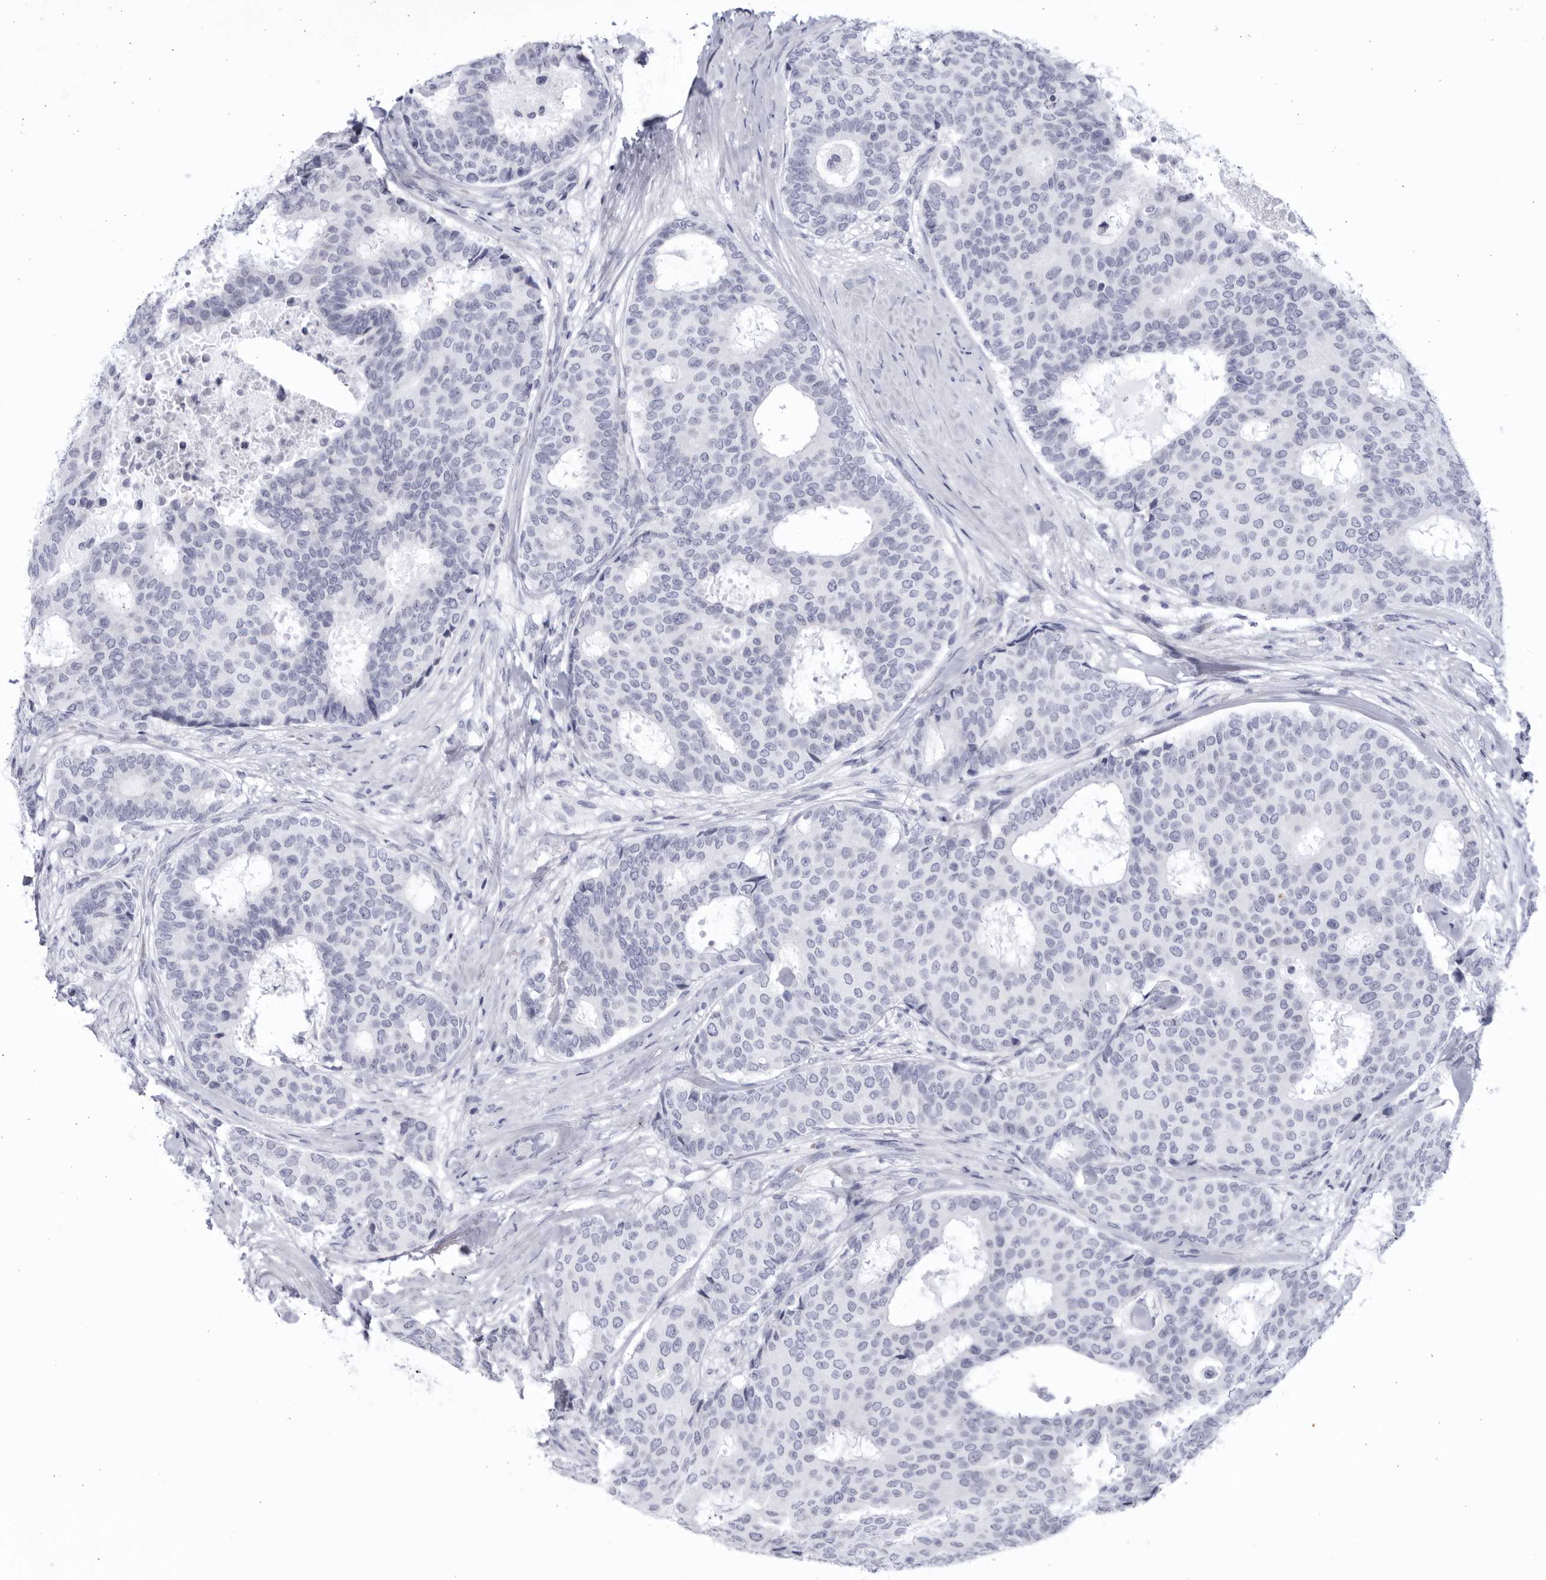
{"staining": {"intensity": "negative", "quantity": "none", "location": "none"}, "tissue": "breast cancer", "cell_type": "Tumor cells", "image_type": "cancer", "snomed": [{"axis": "morphology", "description": "Duct carcinoma"}, {"axis": "topography", "description": "Breast"}], "caption": "Immunohistochemistry (IHC) of human breast cancer reveals no expression in tumor cells.", "gene": "CCDC181", "patient": {"sex": "female", "age": 75}}